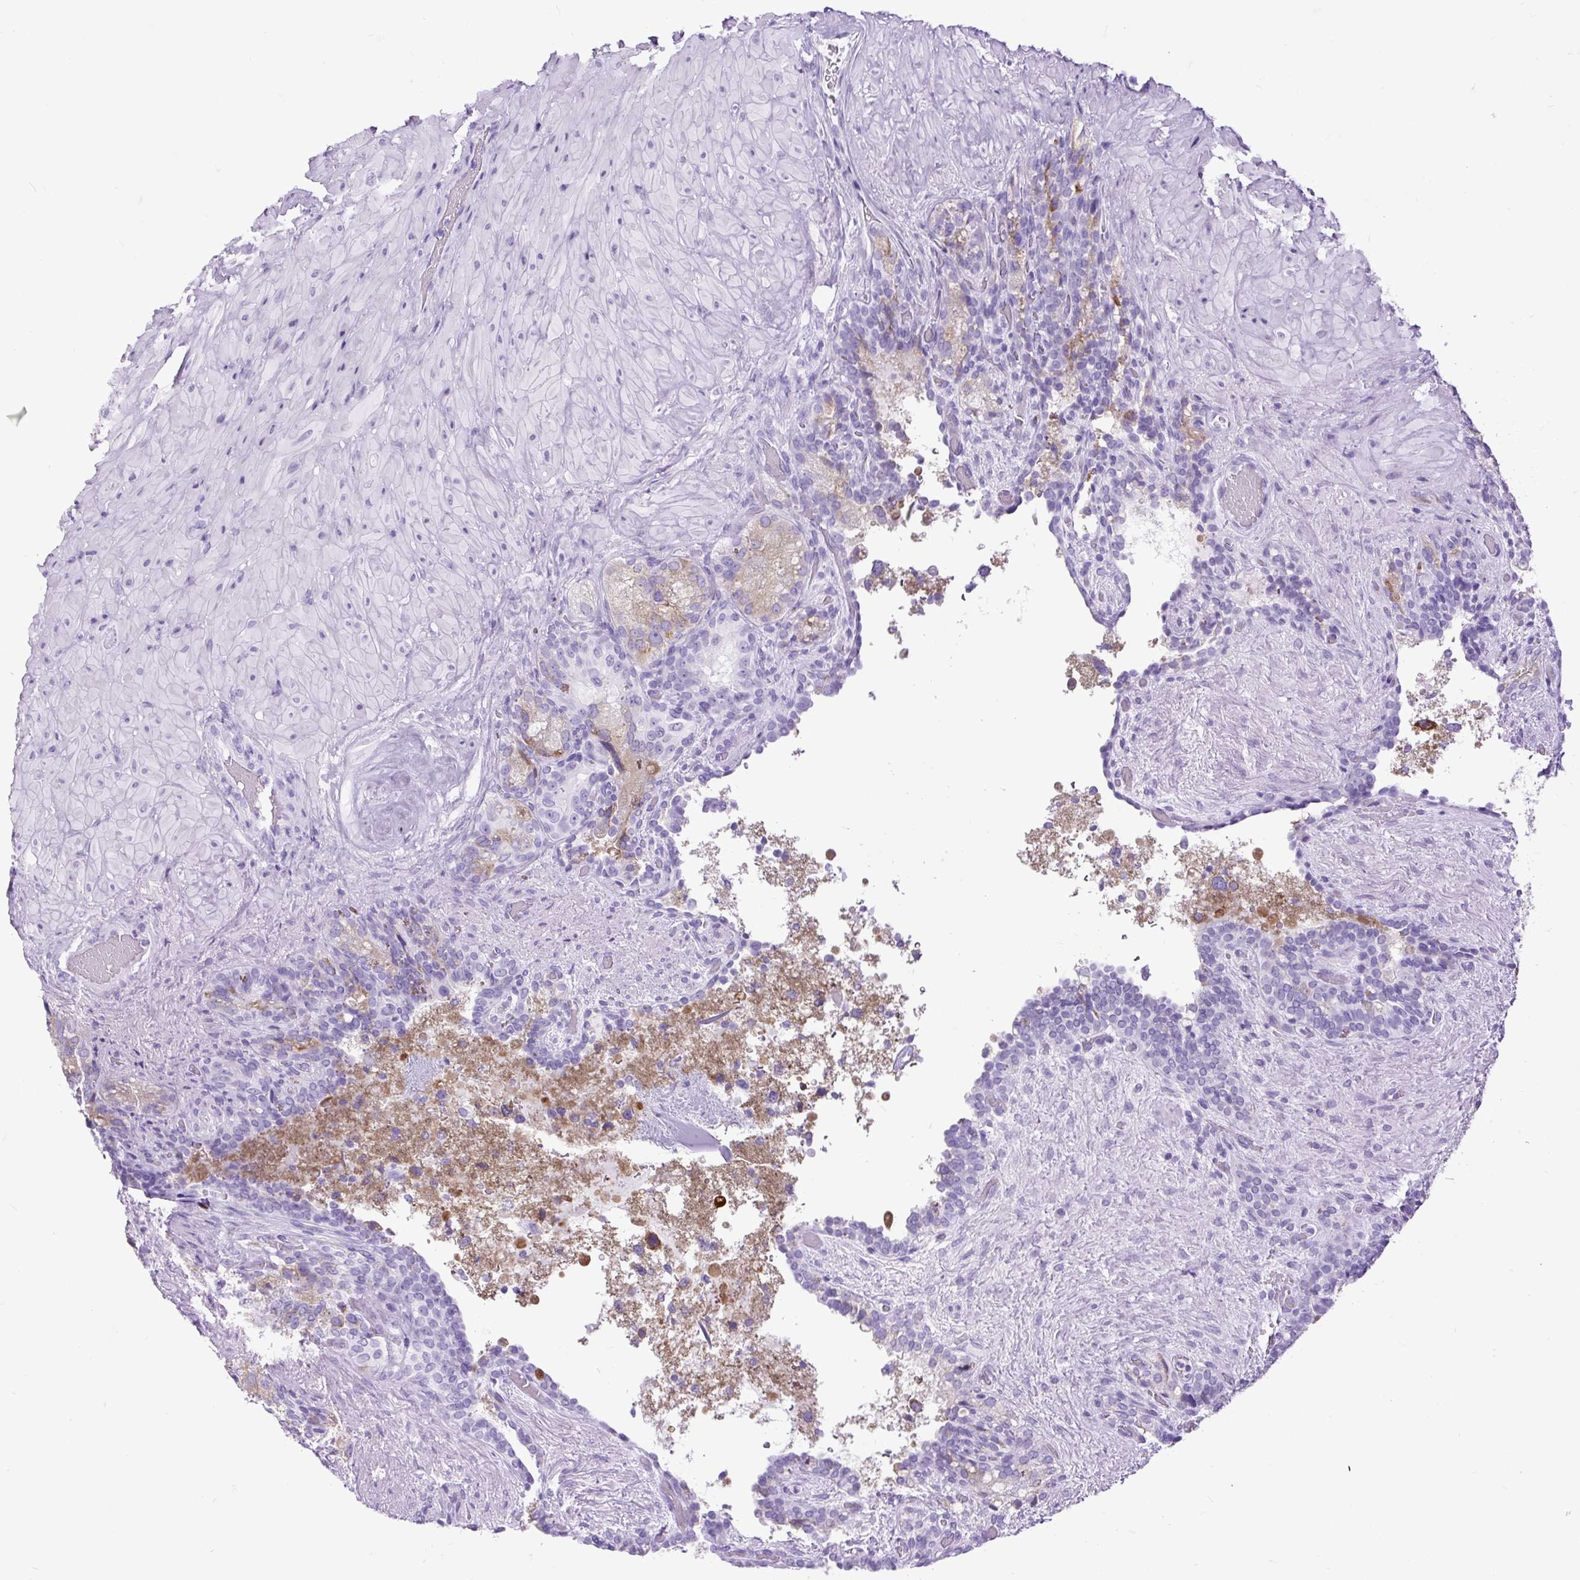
{"staining": {"intensity": "moderate", "quantity": "25%-75%", "location": "cytoplasmic/membranous"}, "tissue": "seminal vesicle", "cell_type": "Glandular cells", "image_type": "normal", "snomed": [{"axis": "morphology", "description": "Normal tissue, NOS"}, {"axis": "topography", "description": "Seminal veicle"}], "caption": "Immunohistochemistry image of benign seminal vesicle: seminal vesicle stained using IHC reveals medium levels of moderate protein expression localized specifically in the cytoplasmic/membranous of glandular cells, appearing as a cytoplasmic/membranous brown color.", "gene": "RACGAP1", "patient": {"sex": "male", "age": 69}}